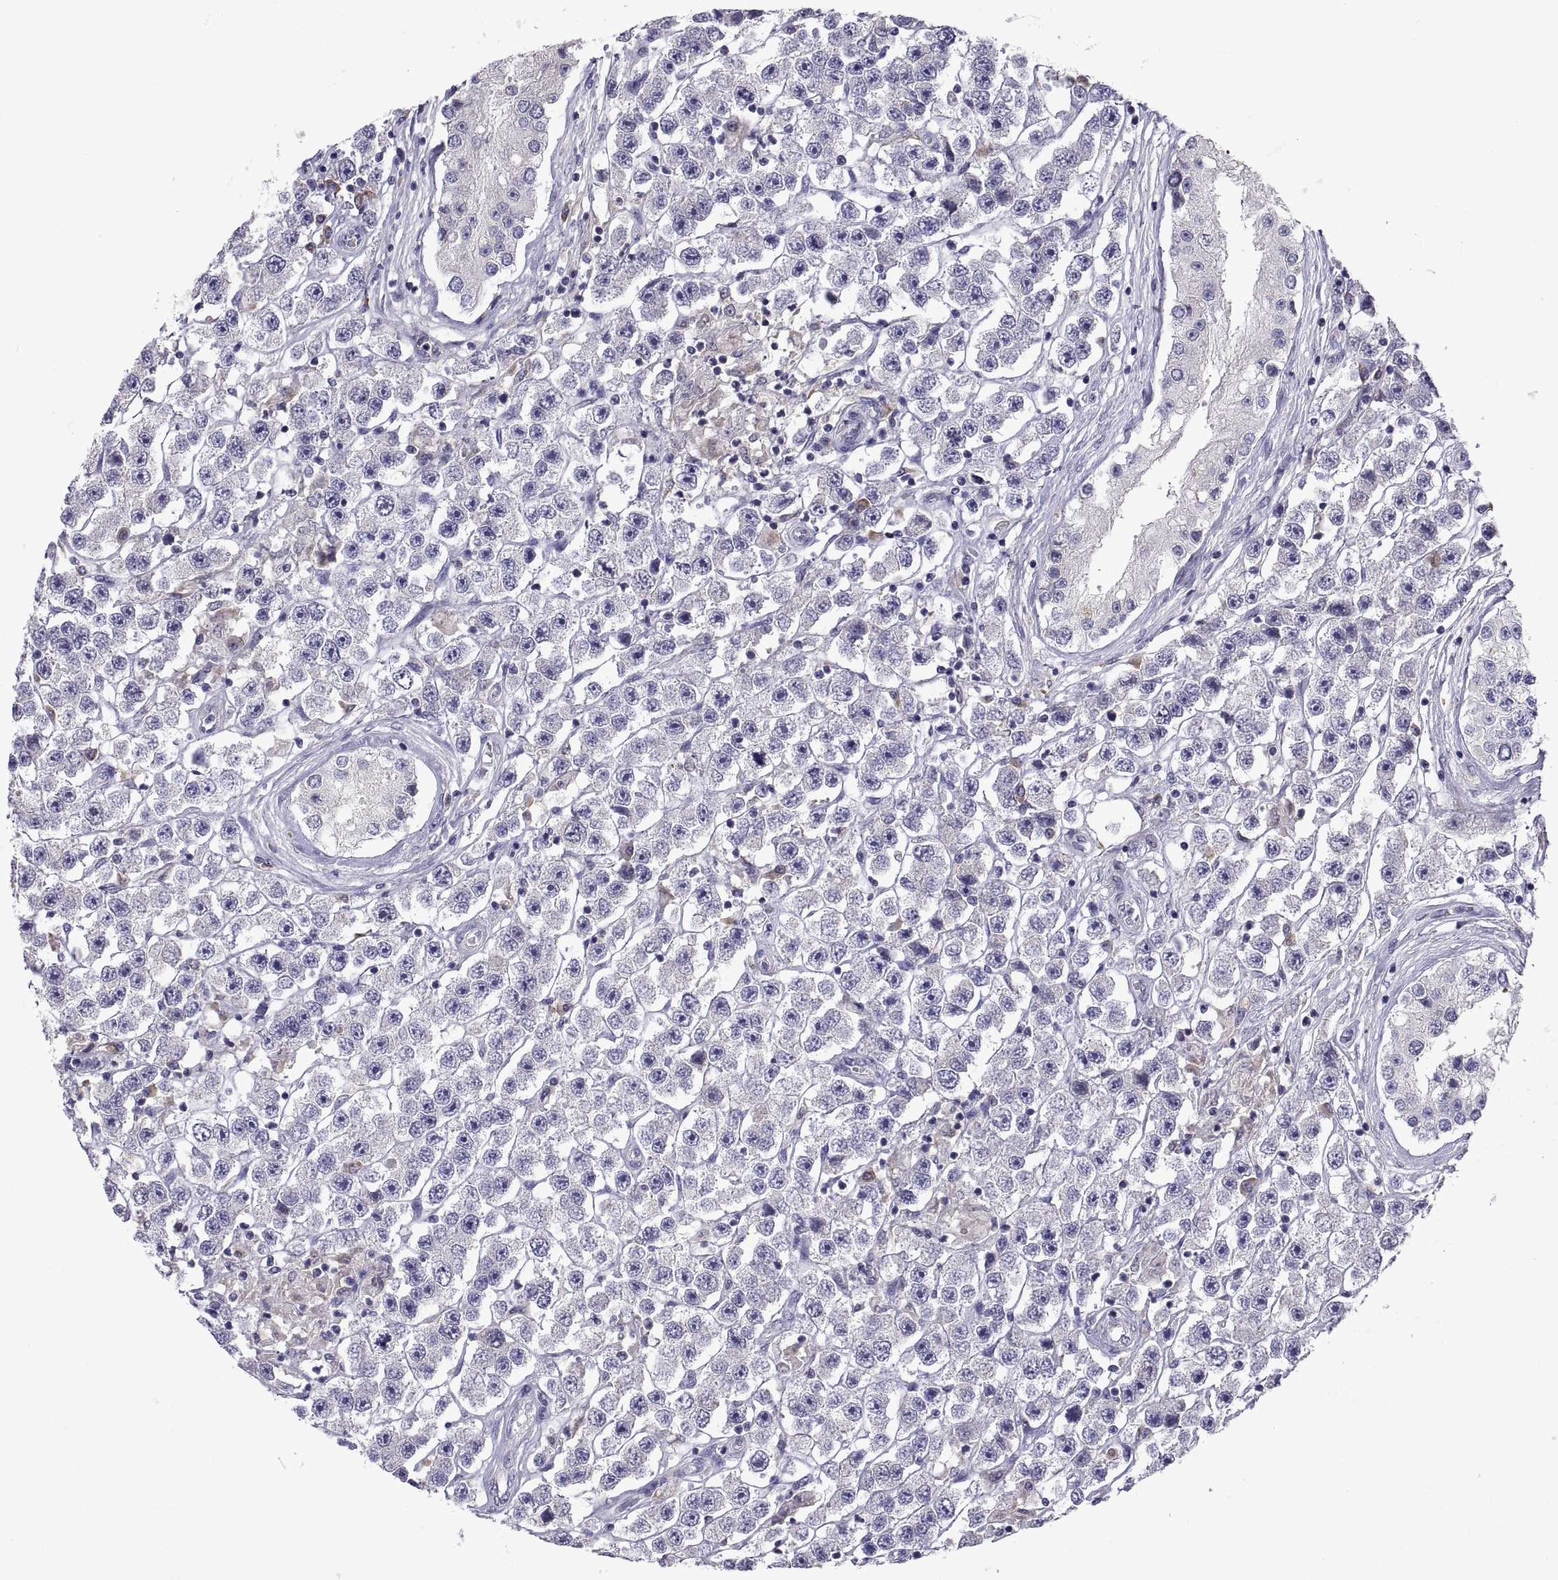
{"staining": {"intensity": "negative", "quantity": "none", "location": "none"}, "tissue": "testis cancer", "cell_type": "Tumor cells", "image_type": "cancer", "snomed": [{"axis": "morphology", "description": "Seminoma, NOS"}, {"axis": "topography", "description": "Testis"}], "caption": "This is an immunohistochemistry histopathology image of testis cancer. There is no staining in tumor cells.", "gene": "PKP1", "patient": {"sex": "male", "age": 45}}